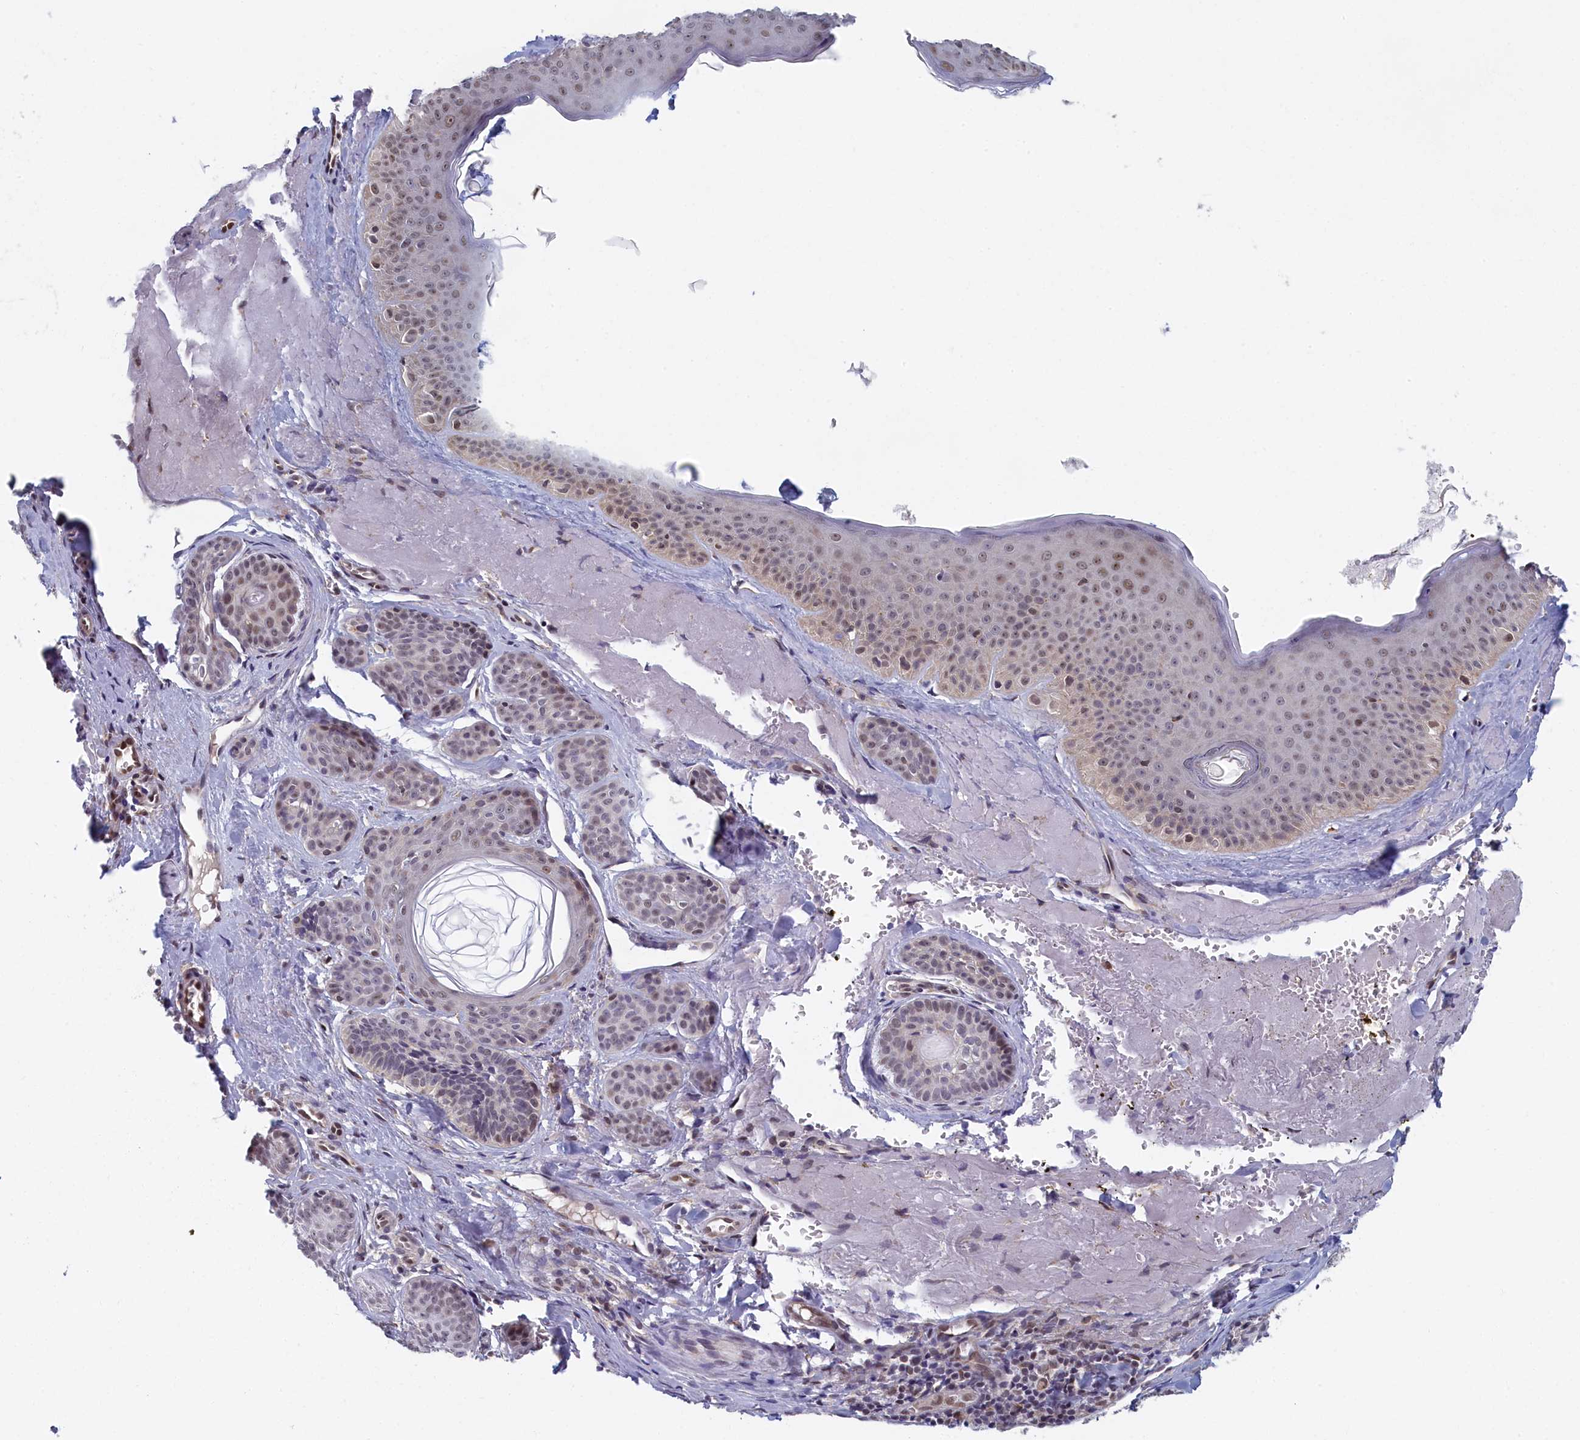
{"staining": {"intensity": "weak", "quantity": "<25%", "location": "nuclear"}, "tissue": "skin cancer", "cell_type": "Tumor cells", "image_type": "cancer", "snomed": [{"axis": "morphology", "description": "Basal cell carcinoma"}, {"axis": "topography", "description": "Skin"}], "caption": "Immunohistochemistry (IHC) image of human basal cell carcinoma (skin) stained for a protein (brown), which reveals no positivity in tumor cells.", "gene": "DNAJC17", "patient": {"sex": "male", "age": 85}}